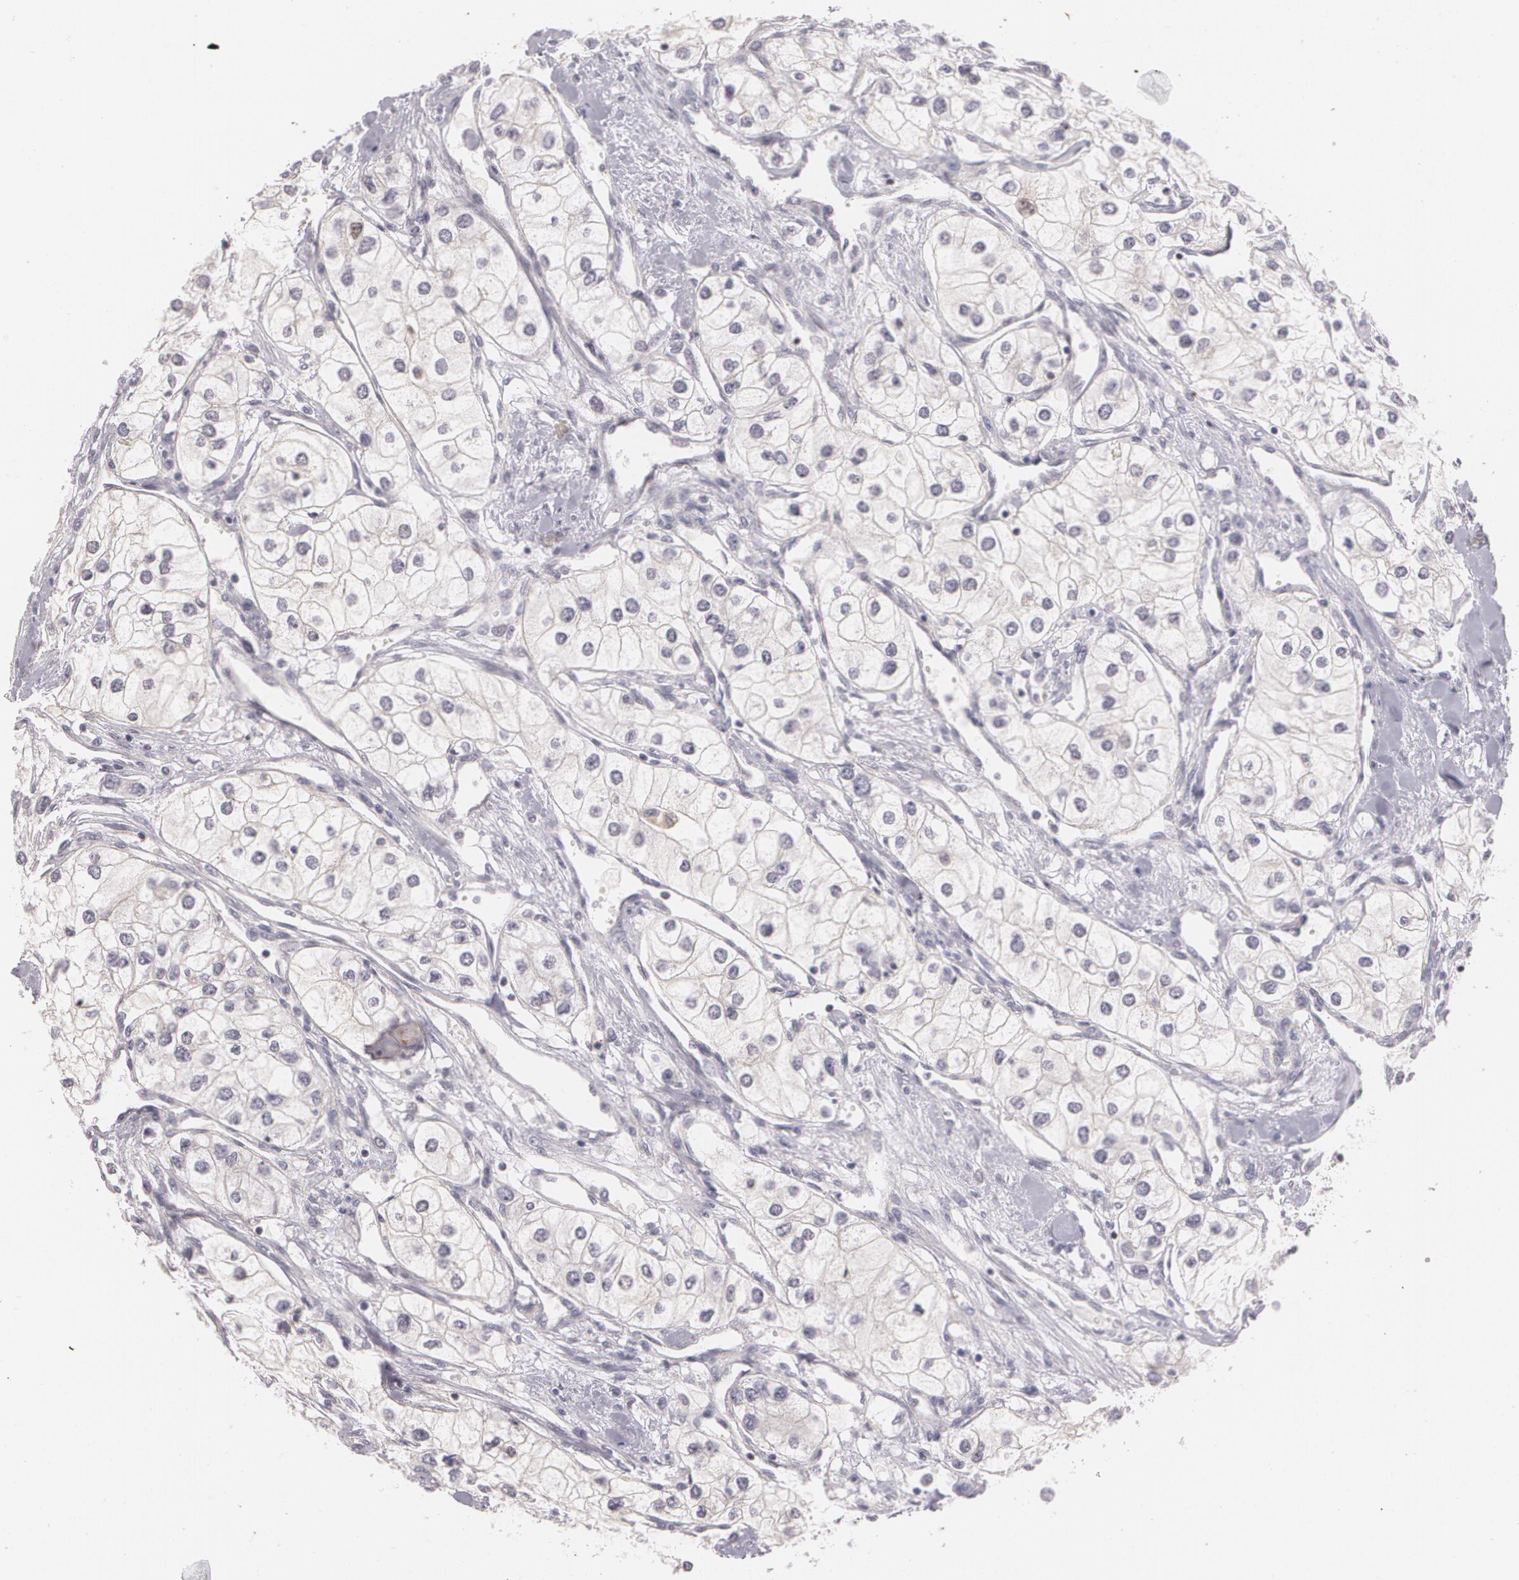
{"staining": {"intensity": "negative", "quantity": "none", "location": "none"}, "tissue": "renal cancer", "cell_type": "Tumor cells", "image_type": "cancer", "snomed": [{"axis": "morphology", "description": "Adenocarcinoma, NOS"}, {"axis": "topography", "description": "Kidney"}], "caption": "Renal cancer was stained to show a protein in brown. There is no significant staining in tumor cells.", "gene": "ZBTB16", "patient": {"sex": "male", "age": 57}}